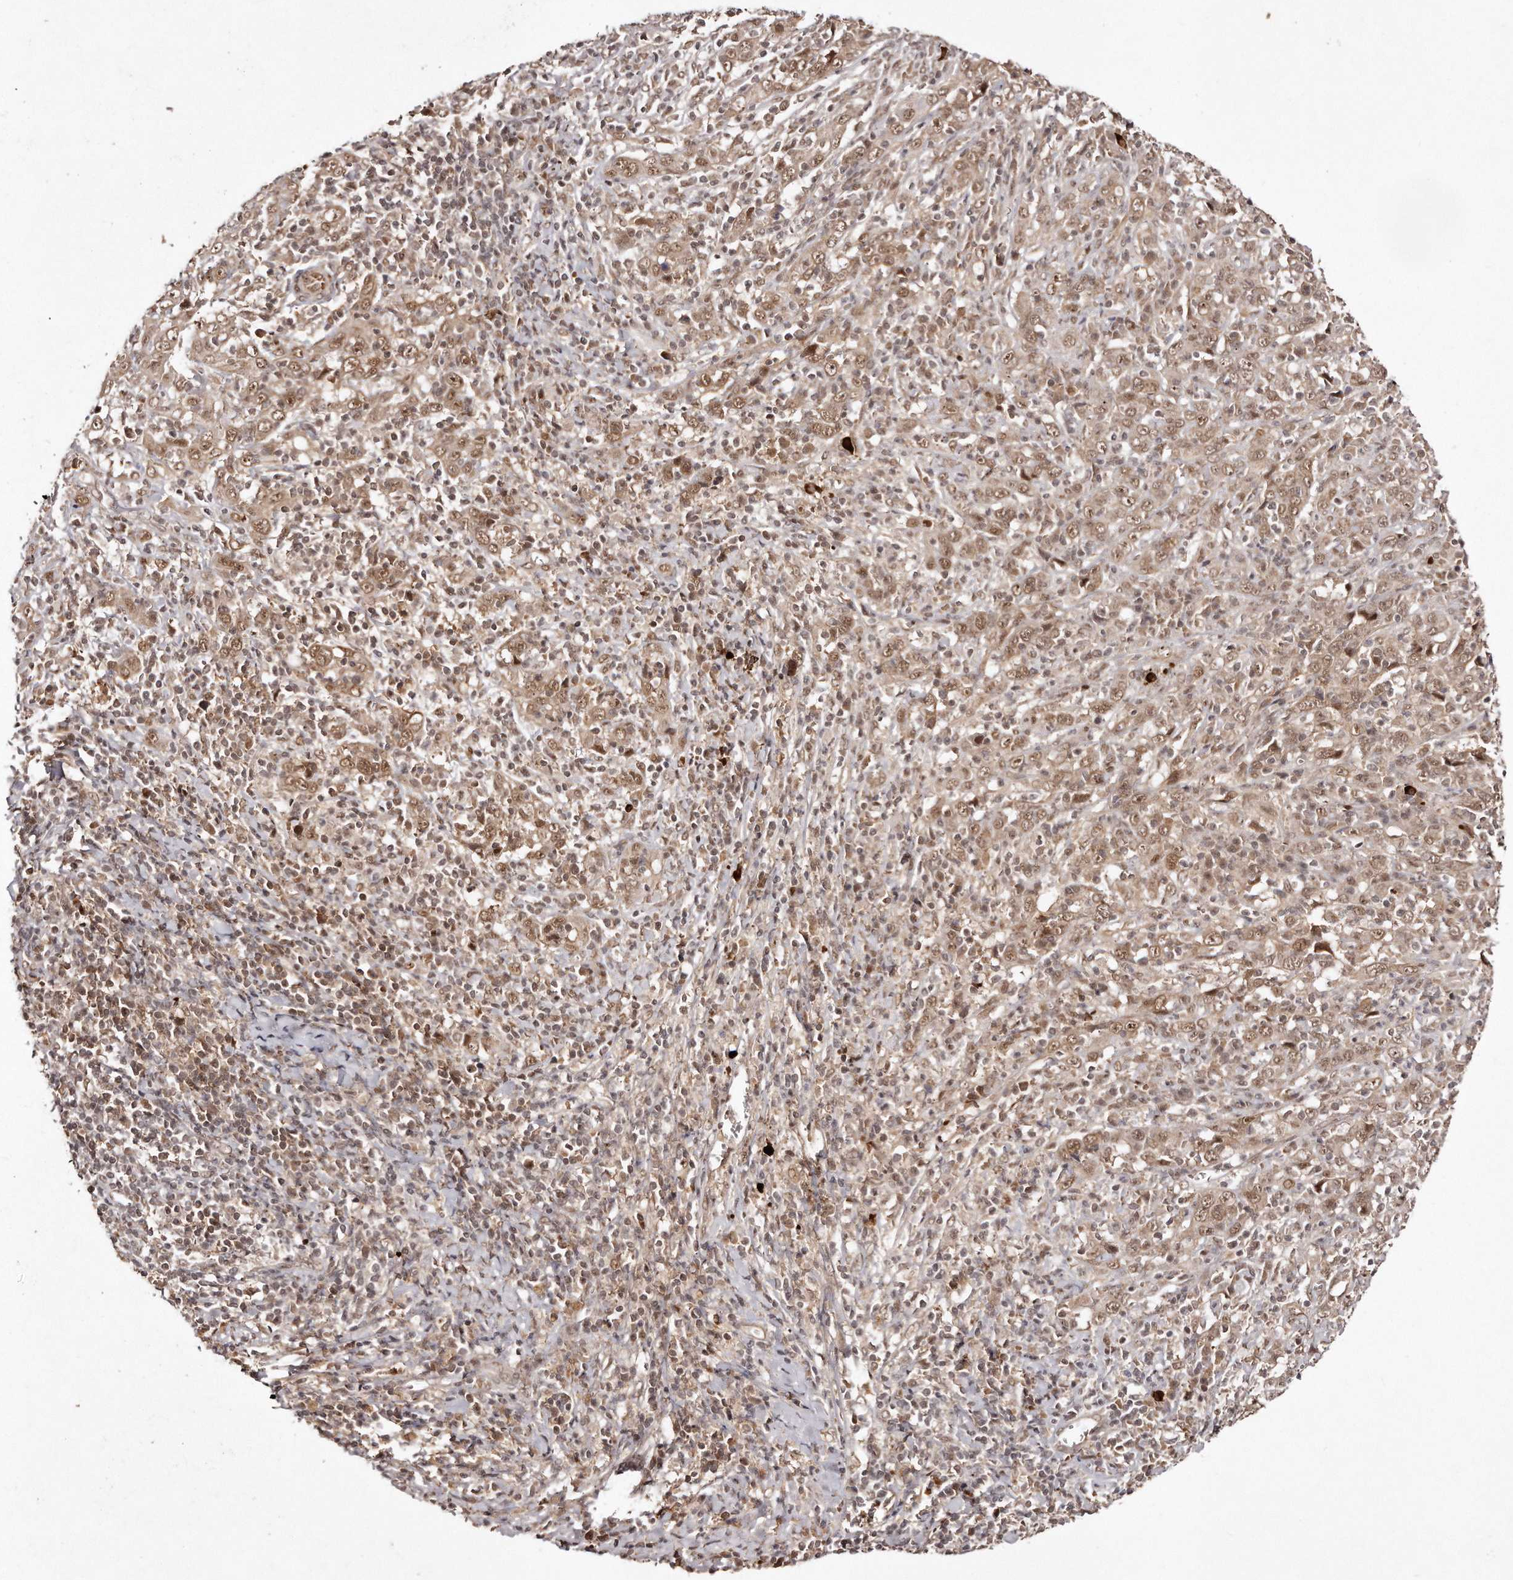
{"staining": {"intensity": "moderate", "quantity": ">75%", "location": "cytoplasmic/membranous,nuclear"}, "tissue": "cervical cancer", "cell_type": "Tumor cells", "image_type": "cancer", "snomed": [{"axis": "morphology", "description": "Squamous cell carcinoma, NOS"}, {"axis": "topography", "description": "Cervix"}], "caption": "Tumor cells exhibit medium levels of moderate cytoplasmic/membranous and nuclear expression in approximately >75% of cells in human cervical squamous cell carcinoma. (Brightfield microscopy of DAB IHC at high magnification).", "gene": "SOX4", "patient": {"sex": "female", "age": 46}}